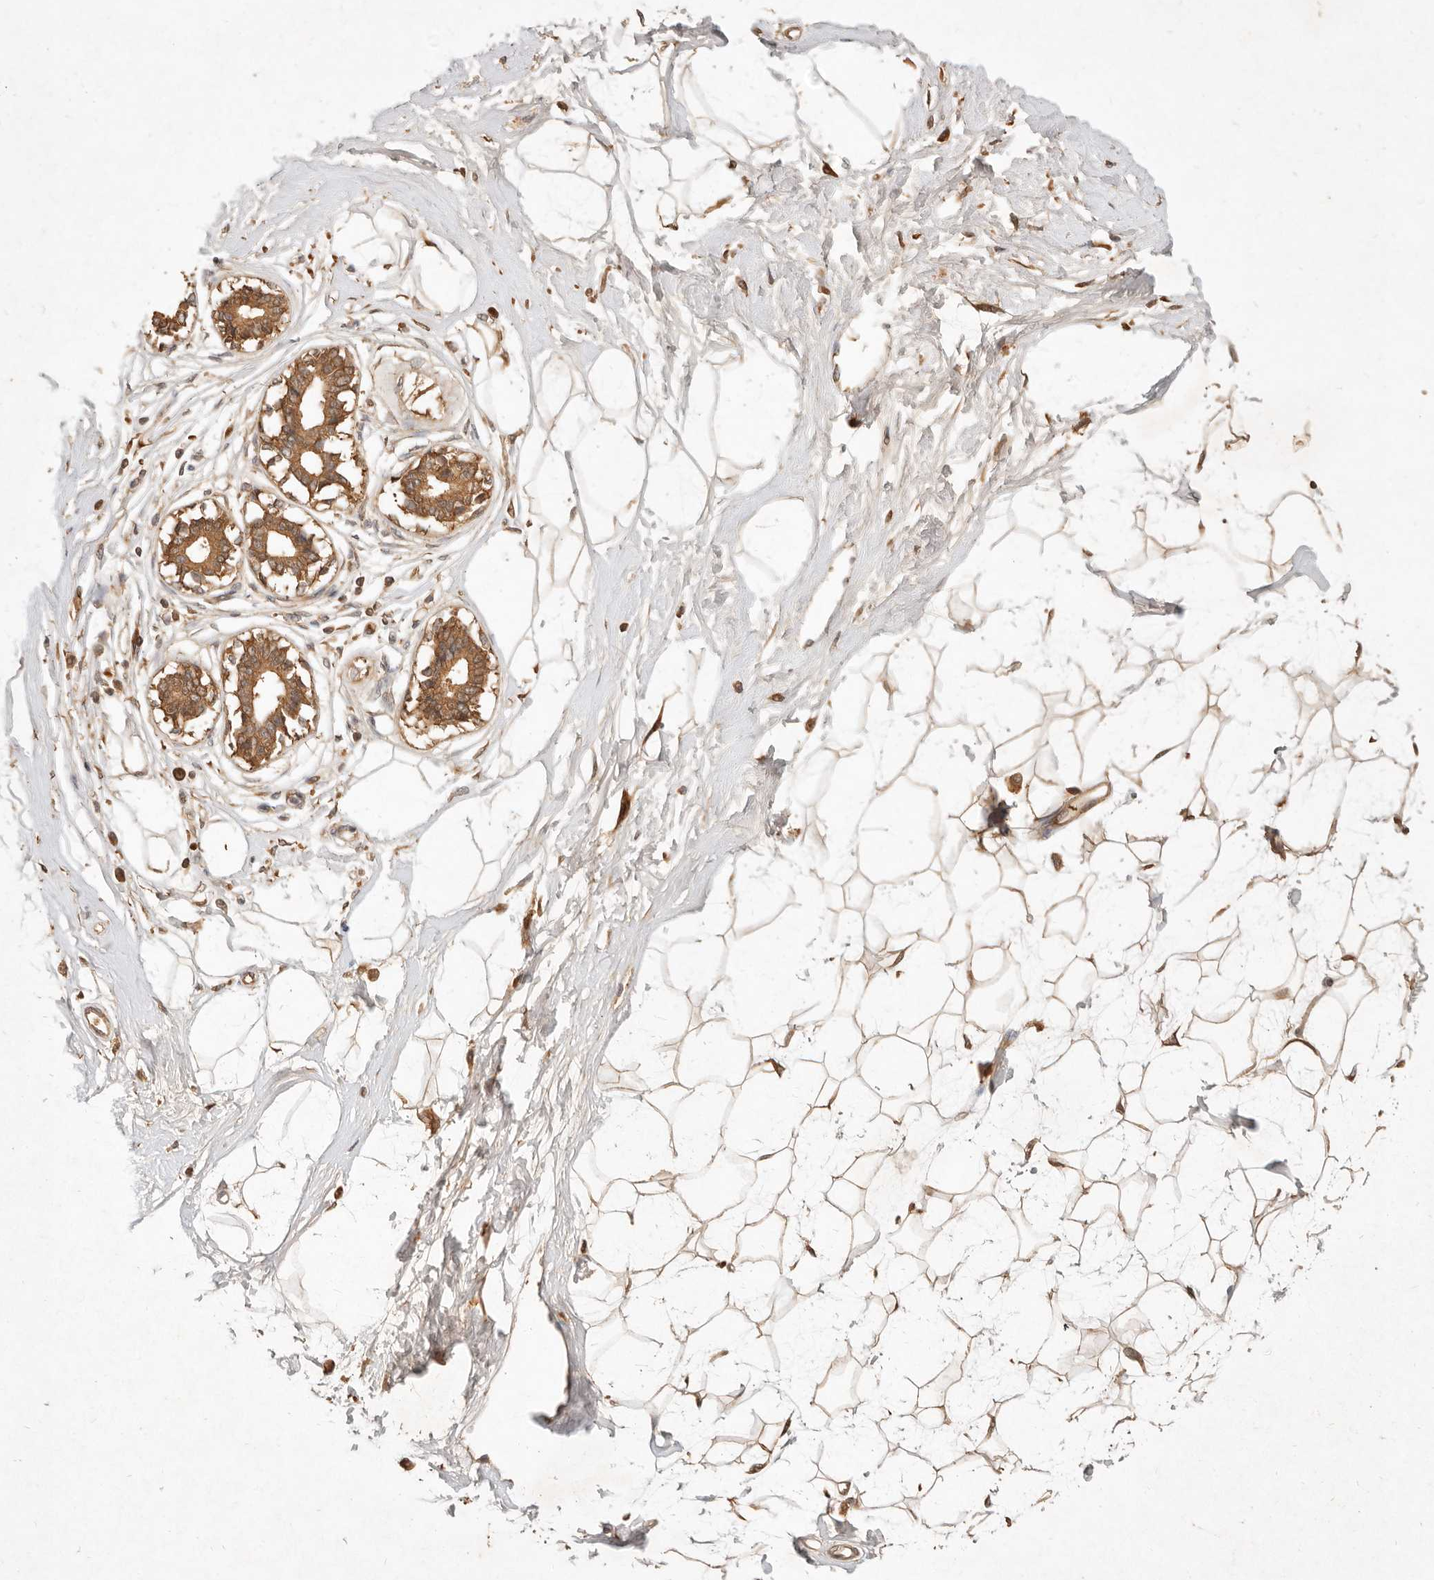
{"staining": {"intensity": "moderate", "quantity": ">75%", "location": "cytoplasmic/membranous"}, "tissue": "breast", "cell_type": "Adipocytes", "image_type": "normal", "snomed": [{"axis": "morphology", "description": "Normal tissue, NOS"}, {"axis": "topography", "description": "Breast"}], "caption": "A brown stain shows moderate cytoplasmic/membranous expression of a protein in adipocytes of normal human breast. (IHC, brightfield microscopy, high magnification).", "gene": "FREM2", "patient": {"sex": "female", "age": 45}}